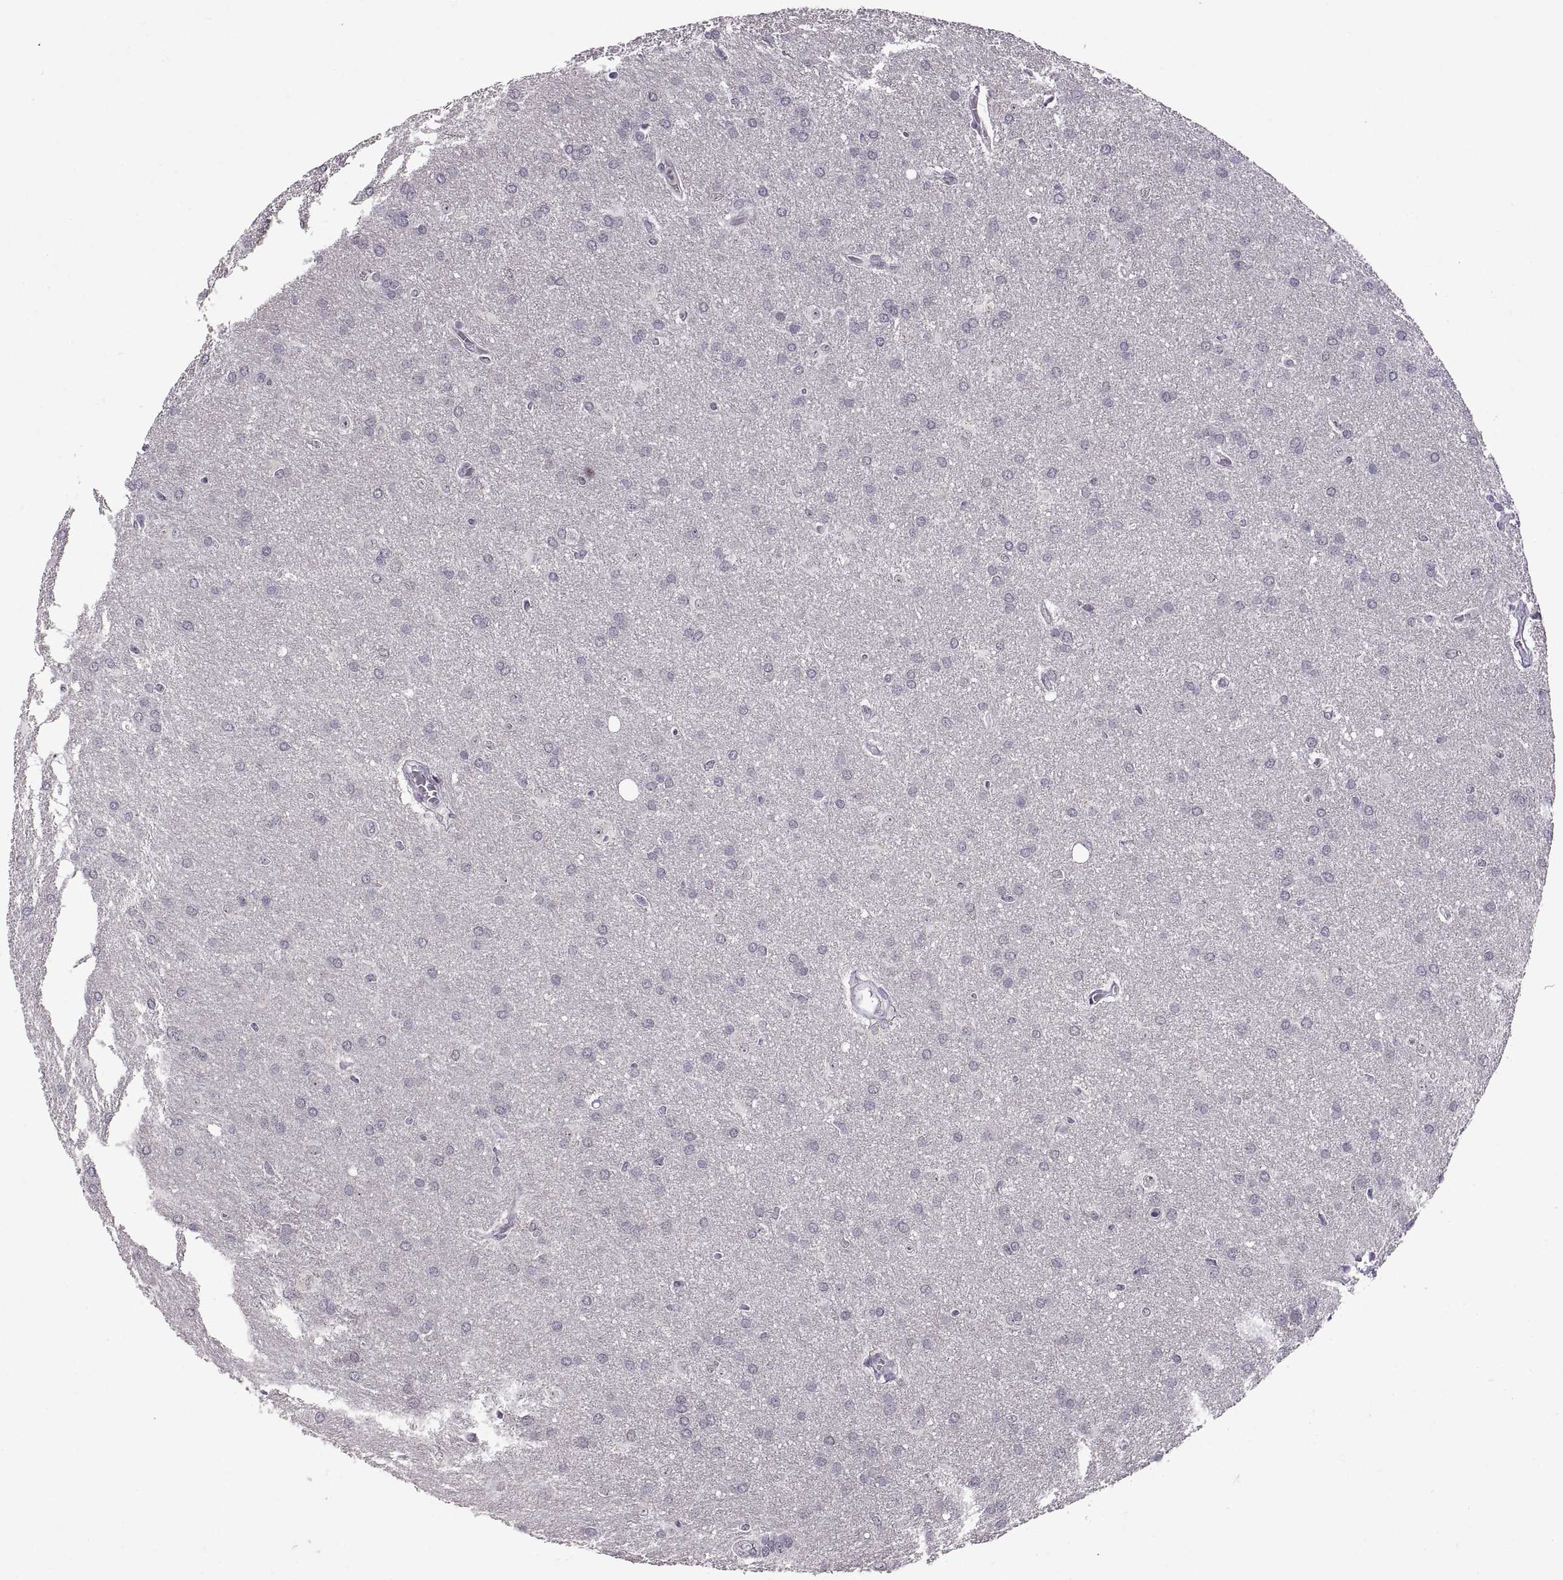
{"staining": {"intensity": "negative", "quantity": "none", "location": "none"}, "tissue": "glioma", "cell_type": "Tumor cells", "image_type": "cancer", "snomed": [{"axis": "morphology", "description": "Glioma, malignant, Low grade"}, {"axis": "topography", "description": "Brain"}], "caption": "This is a histopathology image of immunohistochemistry (IHC) staining of glioma, which shows no expression in tumor cells. Nuclei are stained in blue.", "gene": "NEK2", "patient": {"sex": "female", "age": 32}}